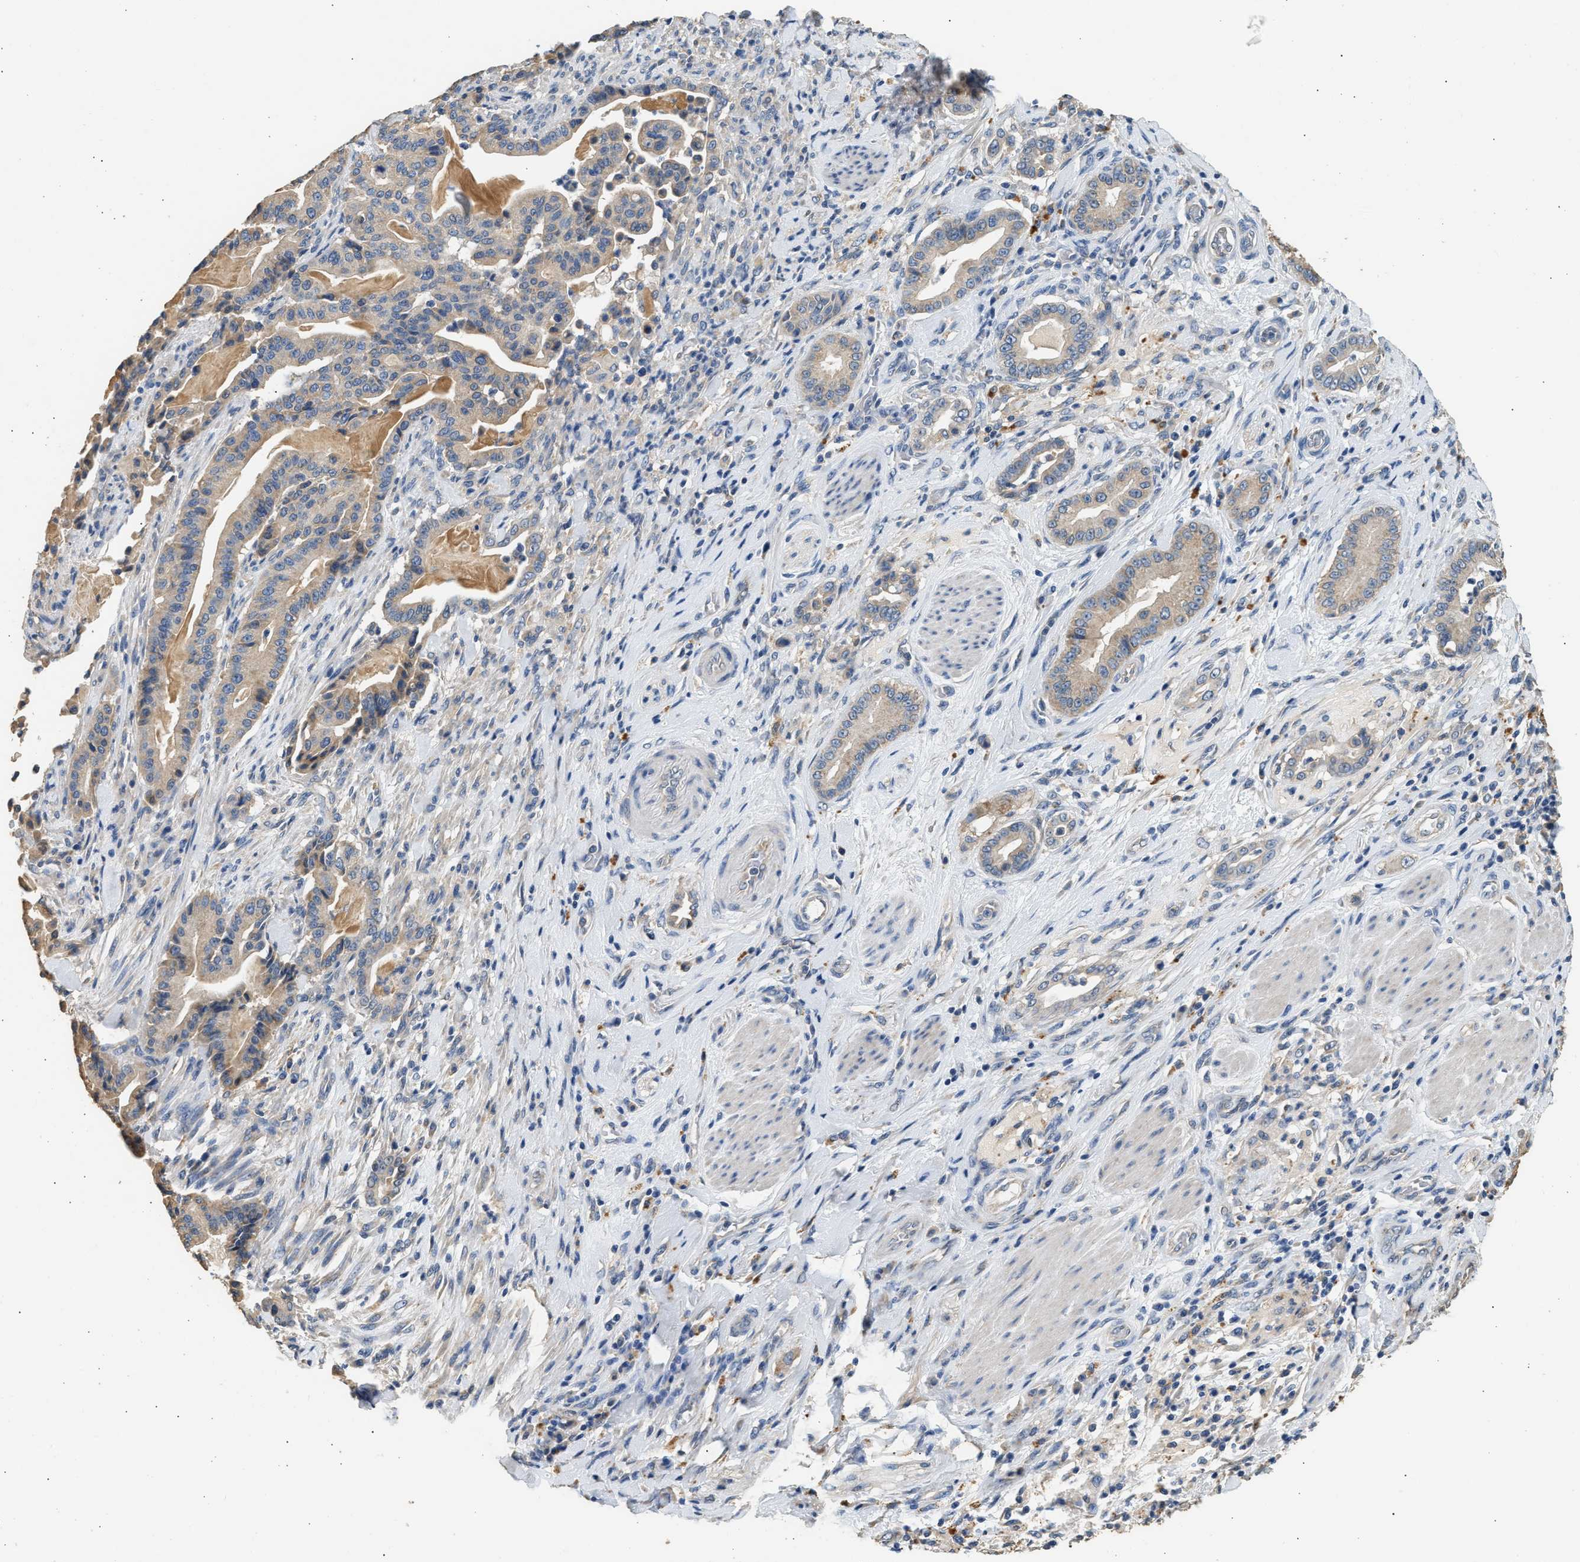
{"staining": {"intensity": "weak", "quantity": "<25%", "location": "cytoplasmic/membranous"}, "tissue": "pancreatic cancer", "cell_type": "Tumor cells", "image_type": "cancer", "snomed": [{"axis": "morphology", "description": "Normal tissue, NOS"}, {"axis": "morphology", "description": "Adenocarcinoma, NOS"}, {"axis": "topography", "description": "Pancreas"}], "caption": "Immunohistochemical staining of human pancreatic adenocarcinoma exhibits no significant staining in tumor cells.", "gene": "WDR31", "patient": {"sex": "male", "age": 63}}